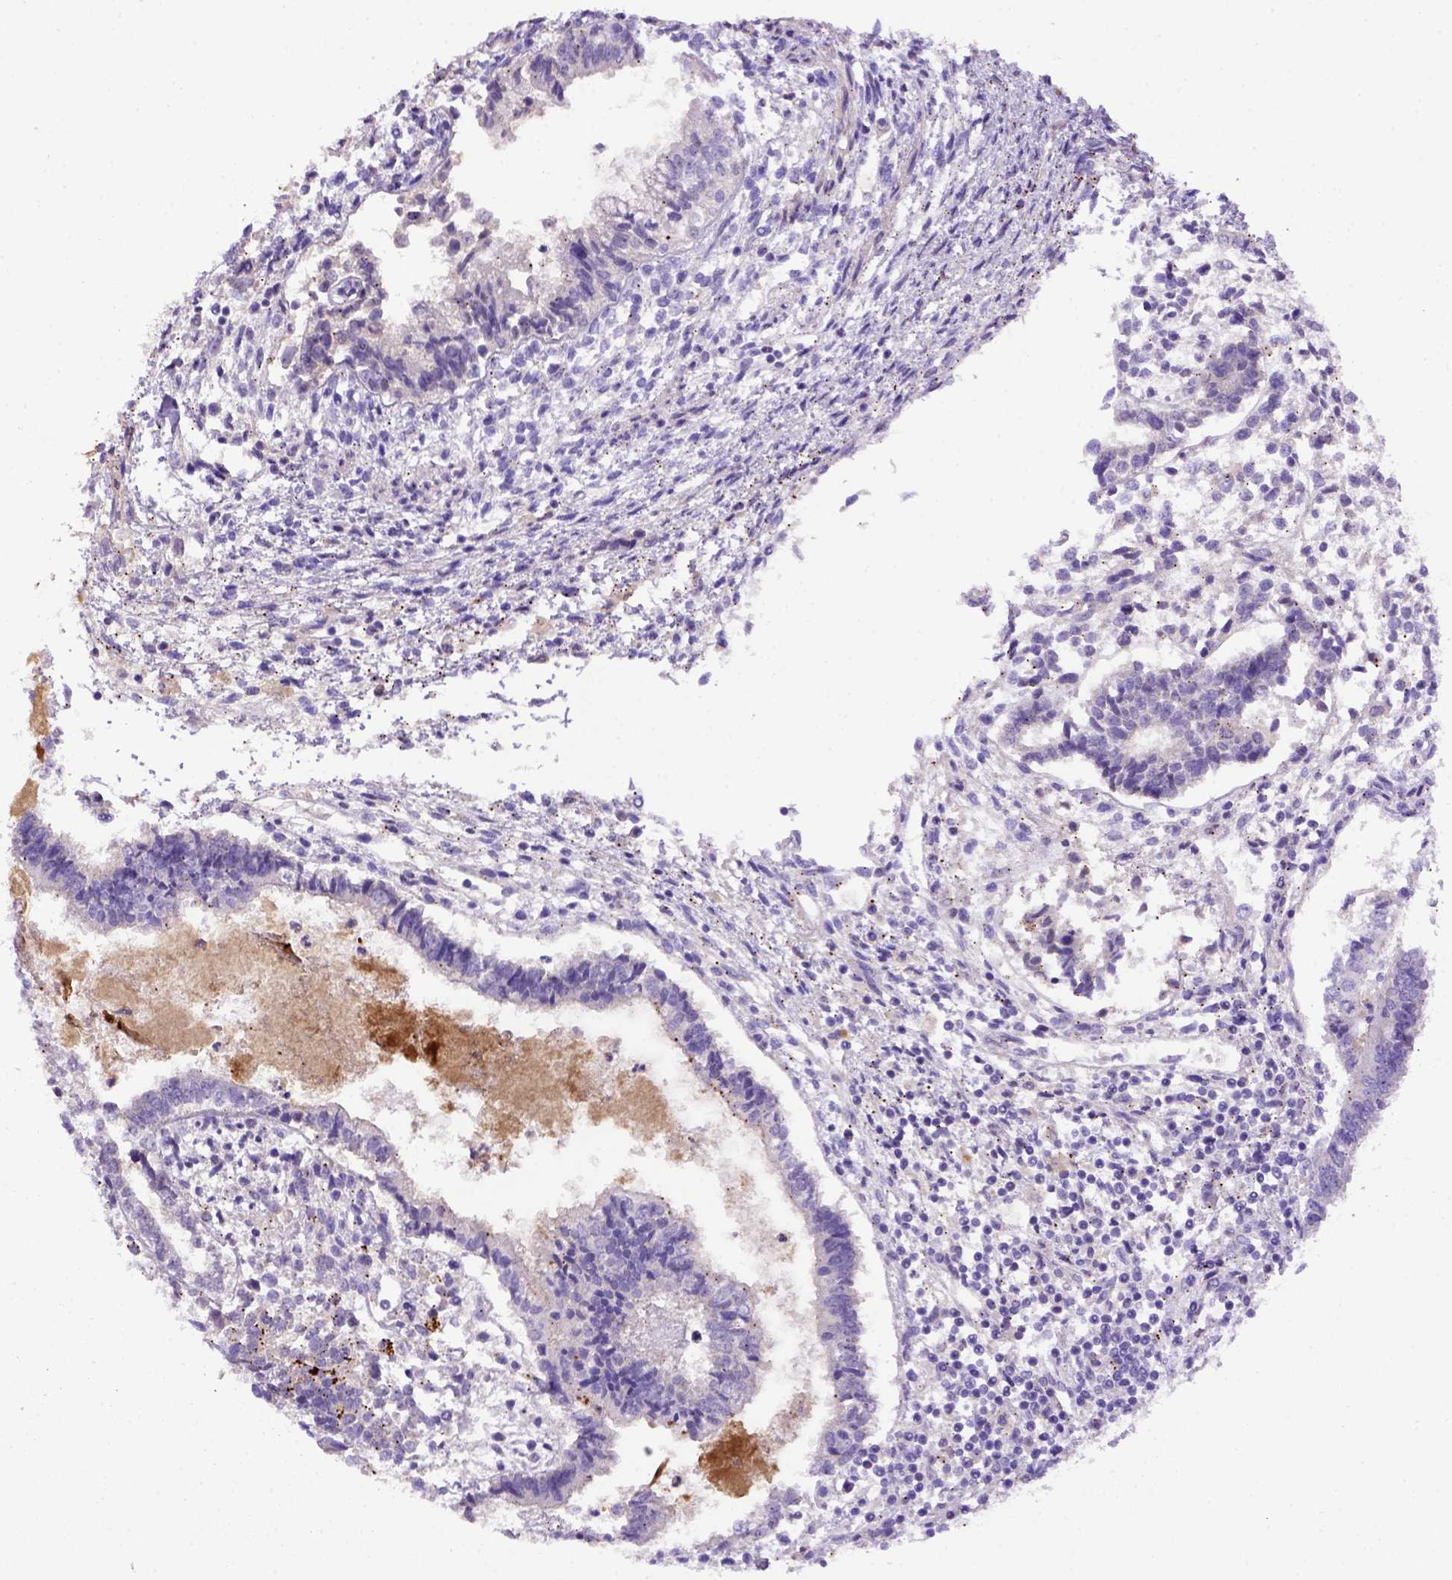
{"staining": {"intensity": "negative", "quantity": "none", "location": "none"}, "tissue": "testis cancer", "cell_type": "Tumor cells", "image_type": "cancer", "snomed": [{"axis": "morphology", "description": "Carcinoma, Embryonal, NOS"}, {"axis": "topography", "description": "Testis"}], "caption": "A high-resolution micrograph shows immunohistochemistry (IHC) staining of embryonal carcinoma (testis), which displays no significant staining in tumor cells. (DAB (3,3'-diaminobenzidine) immunohistochemistry (IHC) with hematoxylin counter stain).", "gene": "ADAM12", "patient": {"sex": "male", "age": 37}}